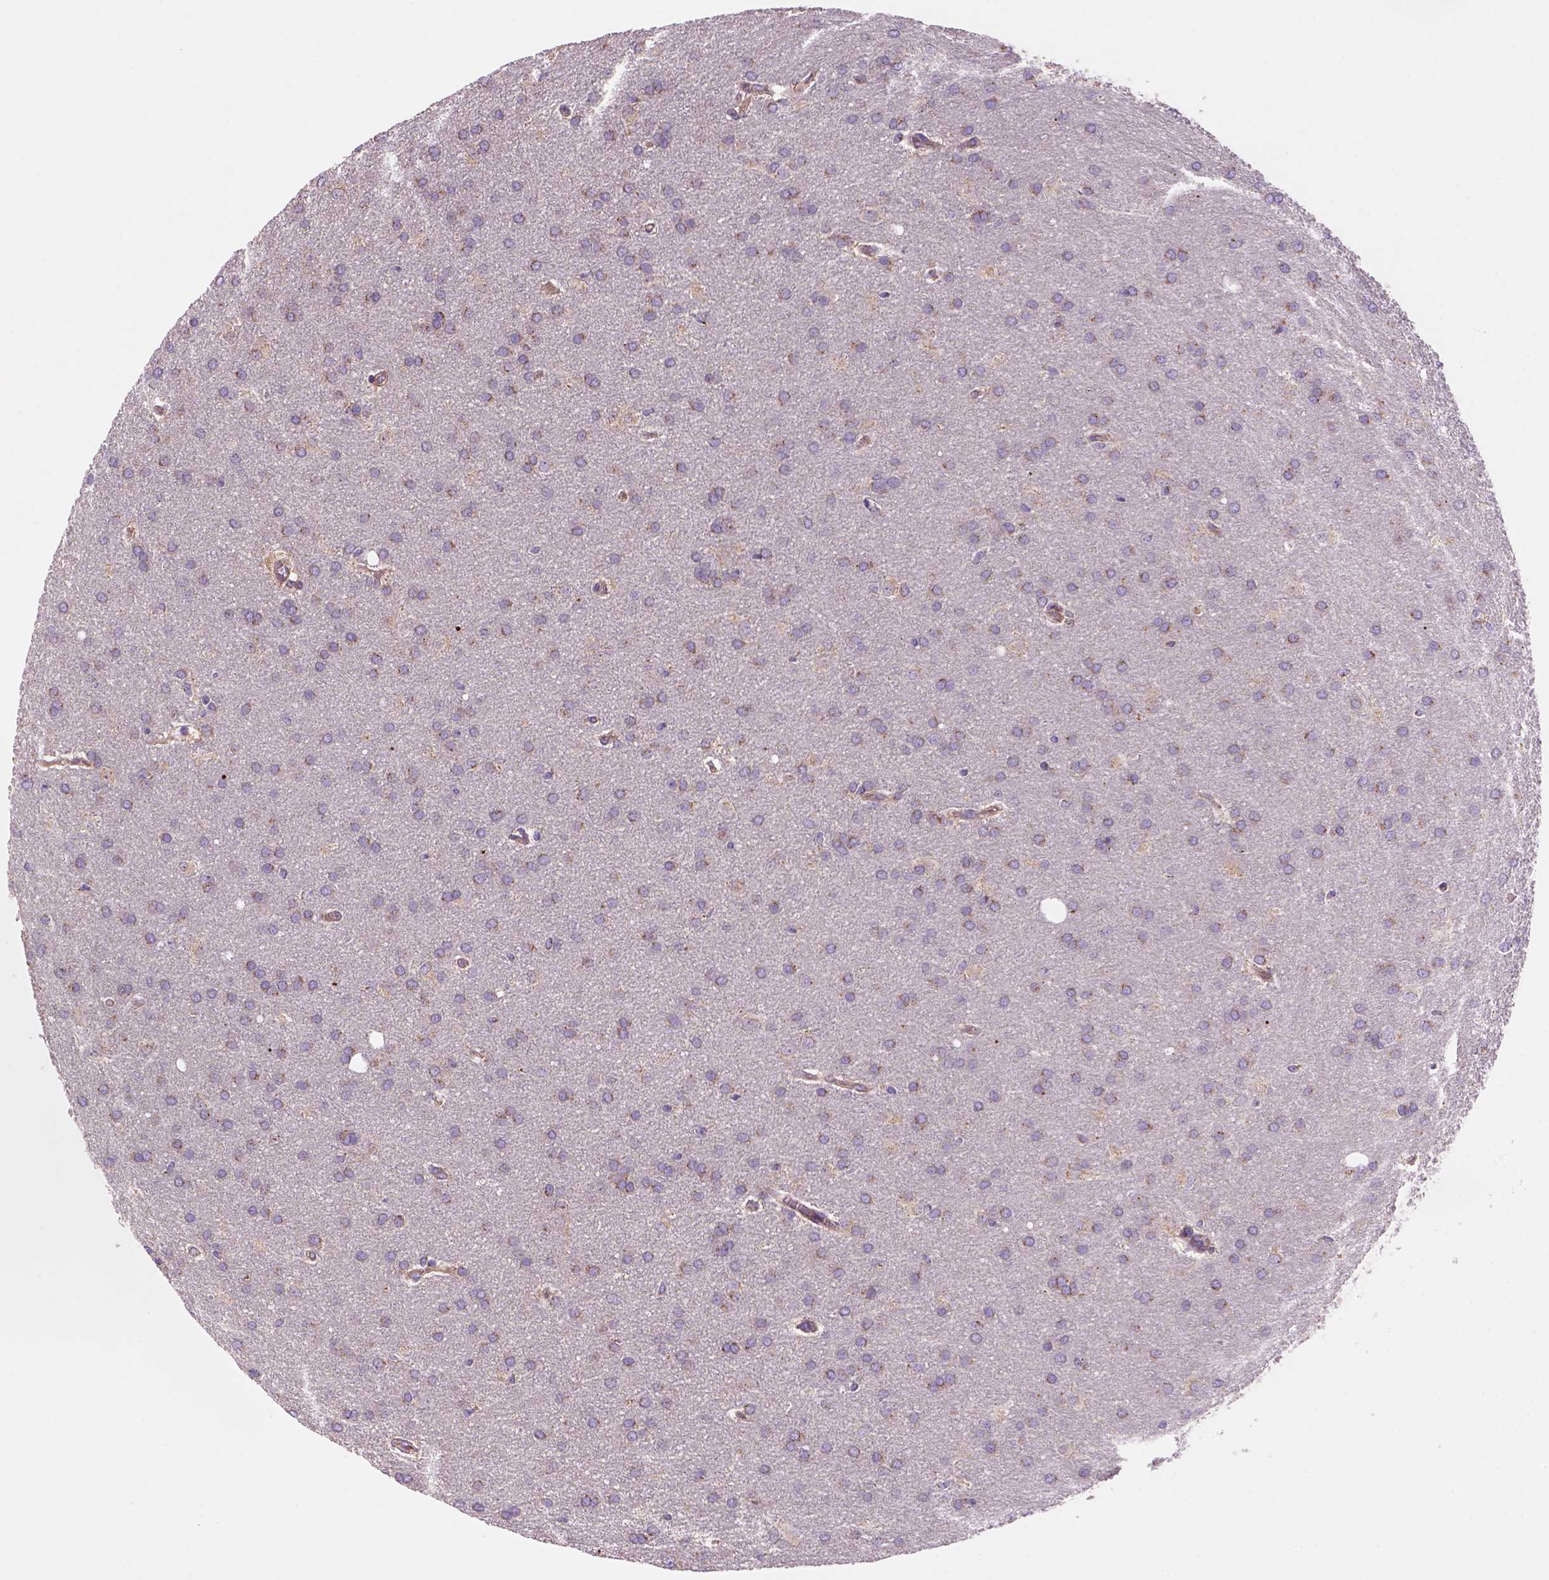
{"staining": {"intensity": "weak", "quantity": "25%-75%", "location": "cytoplasmic/membranous"}, "tissue": "glioma", "cell_type": "Tumor cells", "image_type": "cancer", "snomed": [{"axis": "morphology", "description": "Glioma, malignant, Low grade"}, {"axis": "topography", "description": "Brain"}], "caption": "IHC photomicrograph of human glioma stained for a protein (brown), which demonstrates low levels of weak cytoplasmic/membranous expression in about 25%-75% of tumor cells.", "gene": "WARS2", "patient": {"sex": "female", "age": 32}}